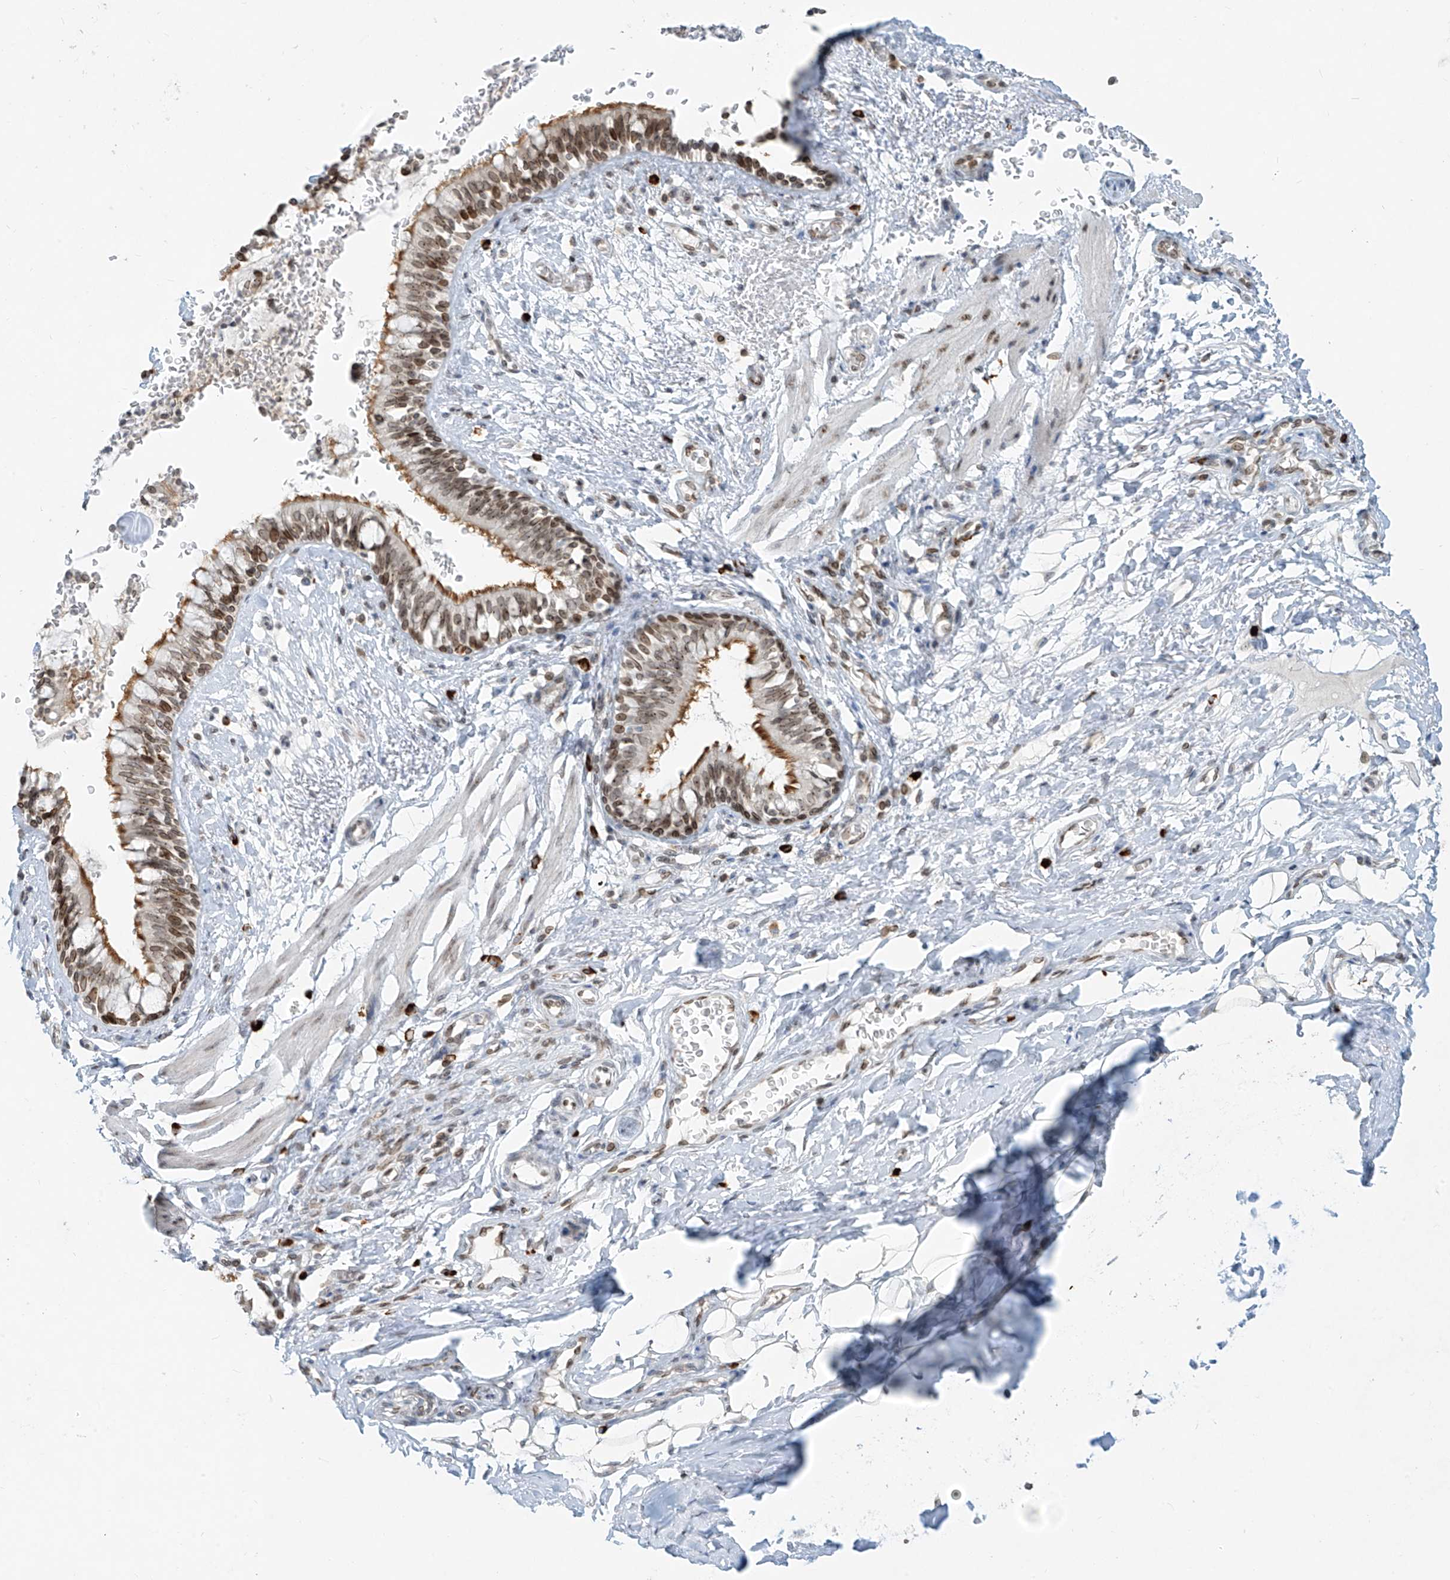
{"staining": {"intensity": "moderate", "quantity": ">75%", "location": "cytoplasmic/membranous,nuclear"}, "tissue": "bronchus", "cell_type": "Respiratory epithelial cells", "image_type": "normal", "snomed": [{"axis": "morphology", "description": "Normal tissue, NOS"}, {"axis": "topography", "description": "Cartilage tissue"}, {"axis": "topography", "description": "Bronchus"}], "caption": "A brown stain shows moderate cytoplasmic/membranous,nuclear expression of a protein in respiratory epithelial cells of unremarkable human bronchus. Immunohistochemistry stains the protein in brown and the nuclei are stained blue.", "gene": "SAMD15", "patient": {"sex": "female", "age": 36}}